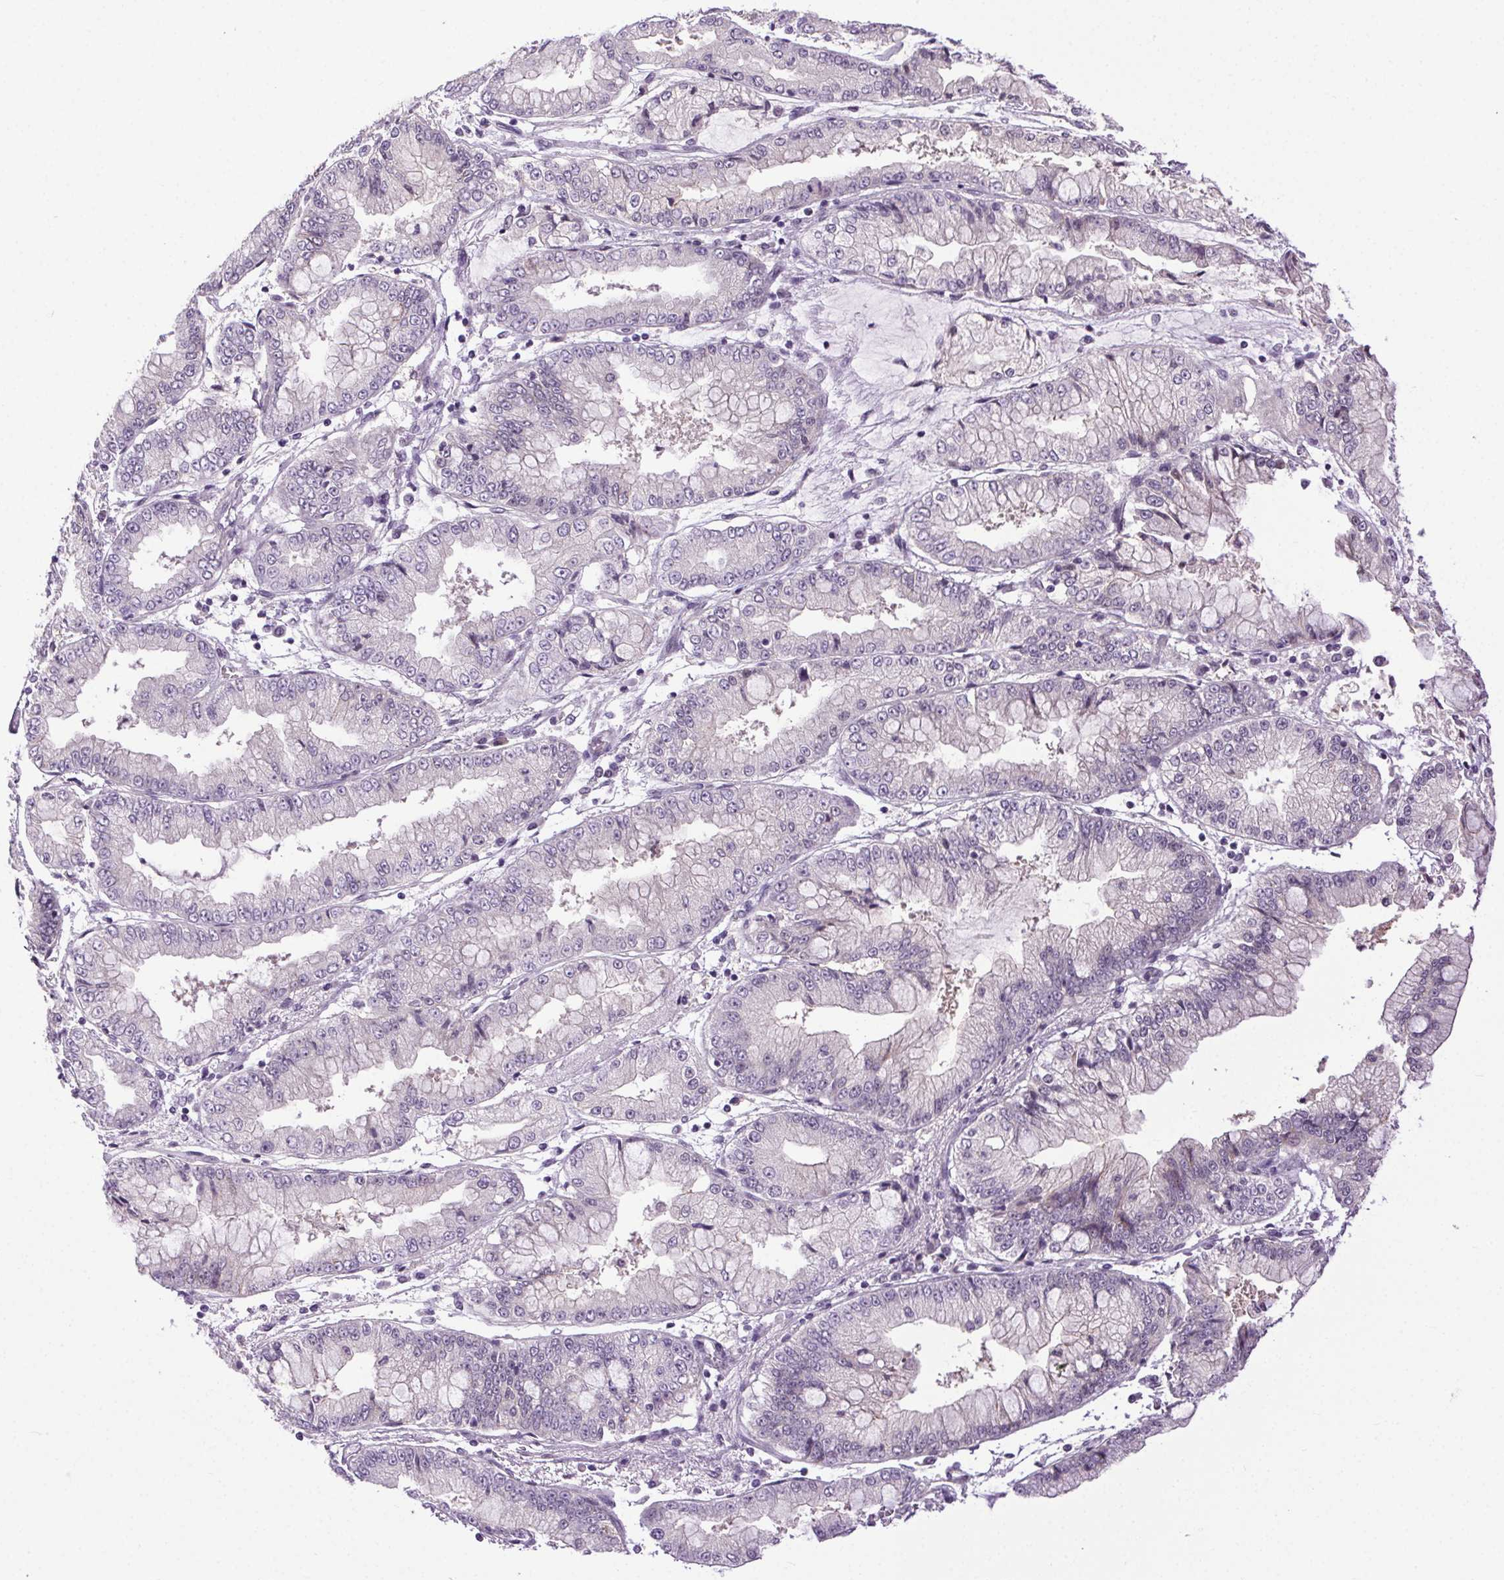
{"staining": {"intensity": "negative", "quantity": "none", "location": "none"}, "tissue": "stomach cancer", "cell_type": "Tumor cells", "image_type": "cancer", "snomed": [{"axis": "morphology", "description": "Adenocarcinoma, NOS"}, {"axis": "topography", "description": "Stomach, upper"}], "caption": "Tumor cells show no significant staining in adenocarcinoma (stomach).", "gene": "SYT11", "patient": {"sex": "female", "age": 74}}